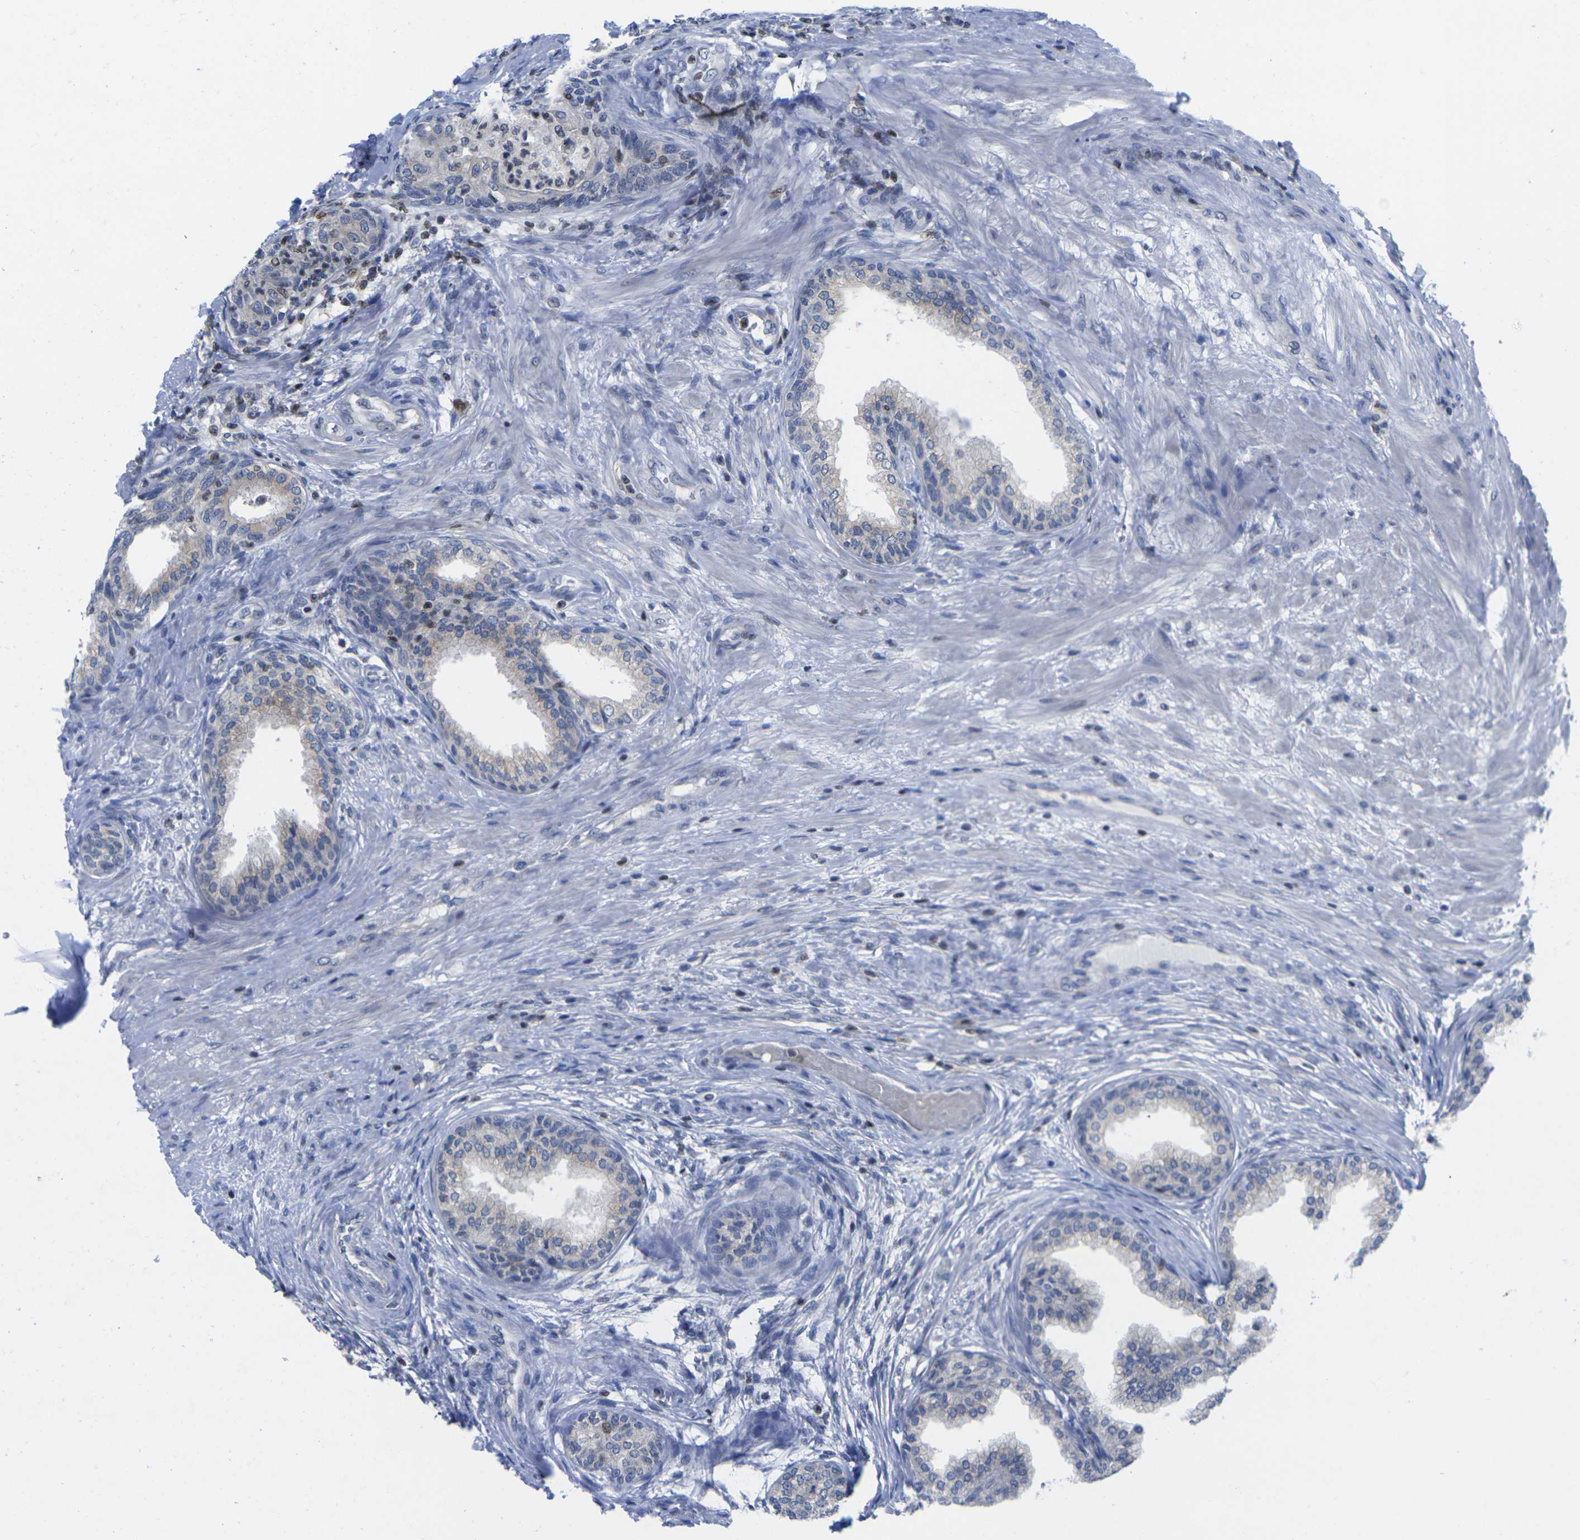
{"staining": {"intensity": "negative", "quantity": "none", "location": "none"}, "tissue": "prostate", "cell_type": "Glandular cells", "image_type": "normal", "snomed": [{"axis": "morphology", "description": "Normal tissue, NOS"}, {"axis": "topography", "description": "Prostate"}], "caption": "IHC image of benign prostate: human prostate stained with DAB (3,3'-diaminobenzidine) displays no significant protein positivity in glandular cells. (Stains: DAB (3,3'-diaminobenzidine) immunohistochemistry (IHC) with hematoxylin counter stain, Microscopy: brightfield microscopy at high magnification).", "gene": "IKZF1", "patient": {"sex": "male", "age": 76}}